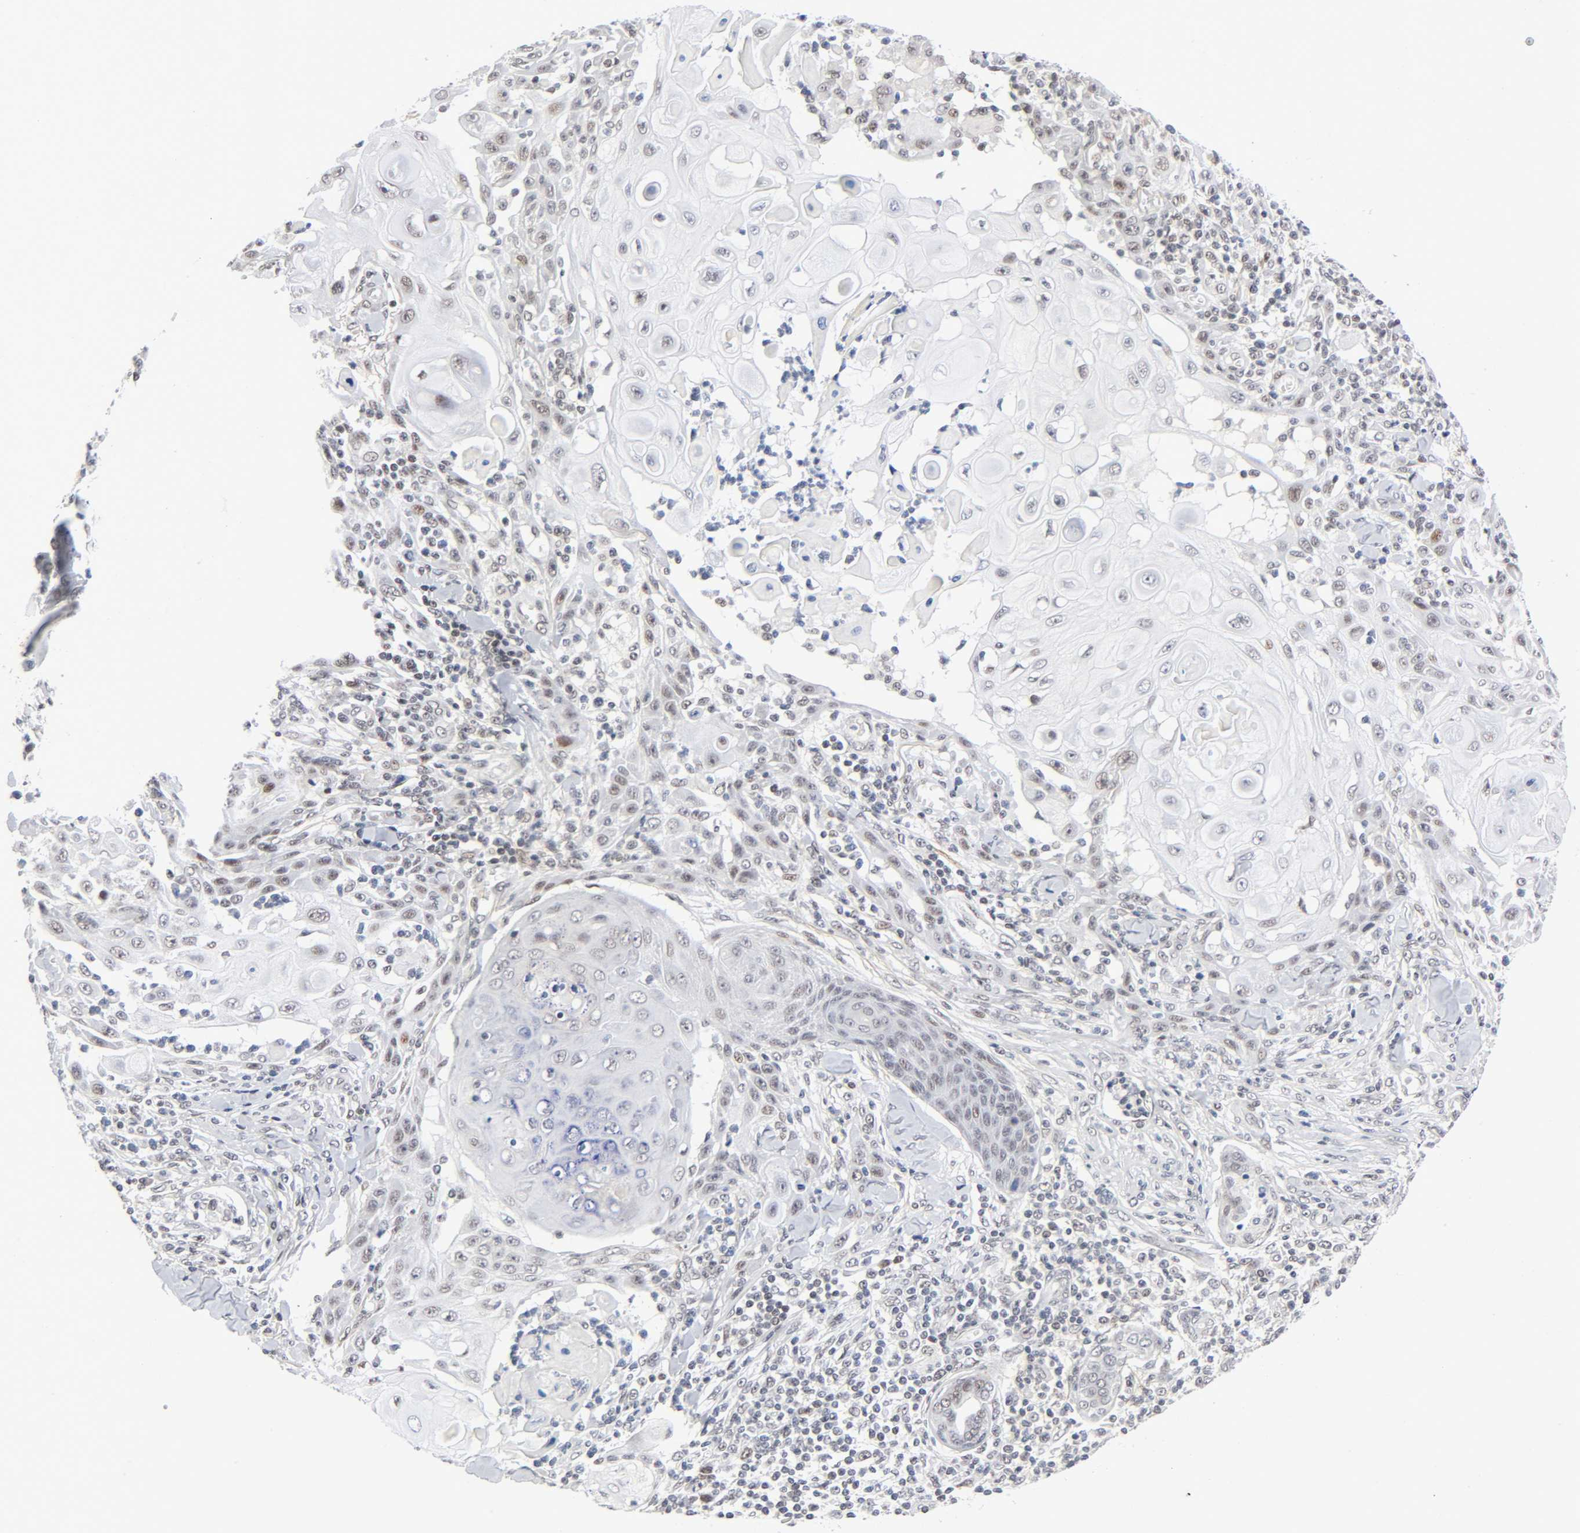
{"staining": {"intensity": "weak", "quantity": "25%-75%", "location": "nuclear"}, "tissue": "skin cancer", "cell_type": "Tumor cells", "image_type": "cancer", "snomed": [{"axis": "morphology", "description": "Squamous cell carcinoma, NOS"}, {"axis": "topography", "description": "Skin"}], "caption": "Protein analysis of skin cancer tissue reveals weak nuclear staining in approximately 25%-75% of tumor cells. The protein is stained brown, and the nuclei are stained in blue (DAB (3,3'-diaminobenzidine) IHC with brightfield microscopy, high magnification).", "gene": "DIDO1", "patient": {"sex": "male", "age": 24}}